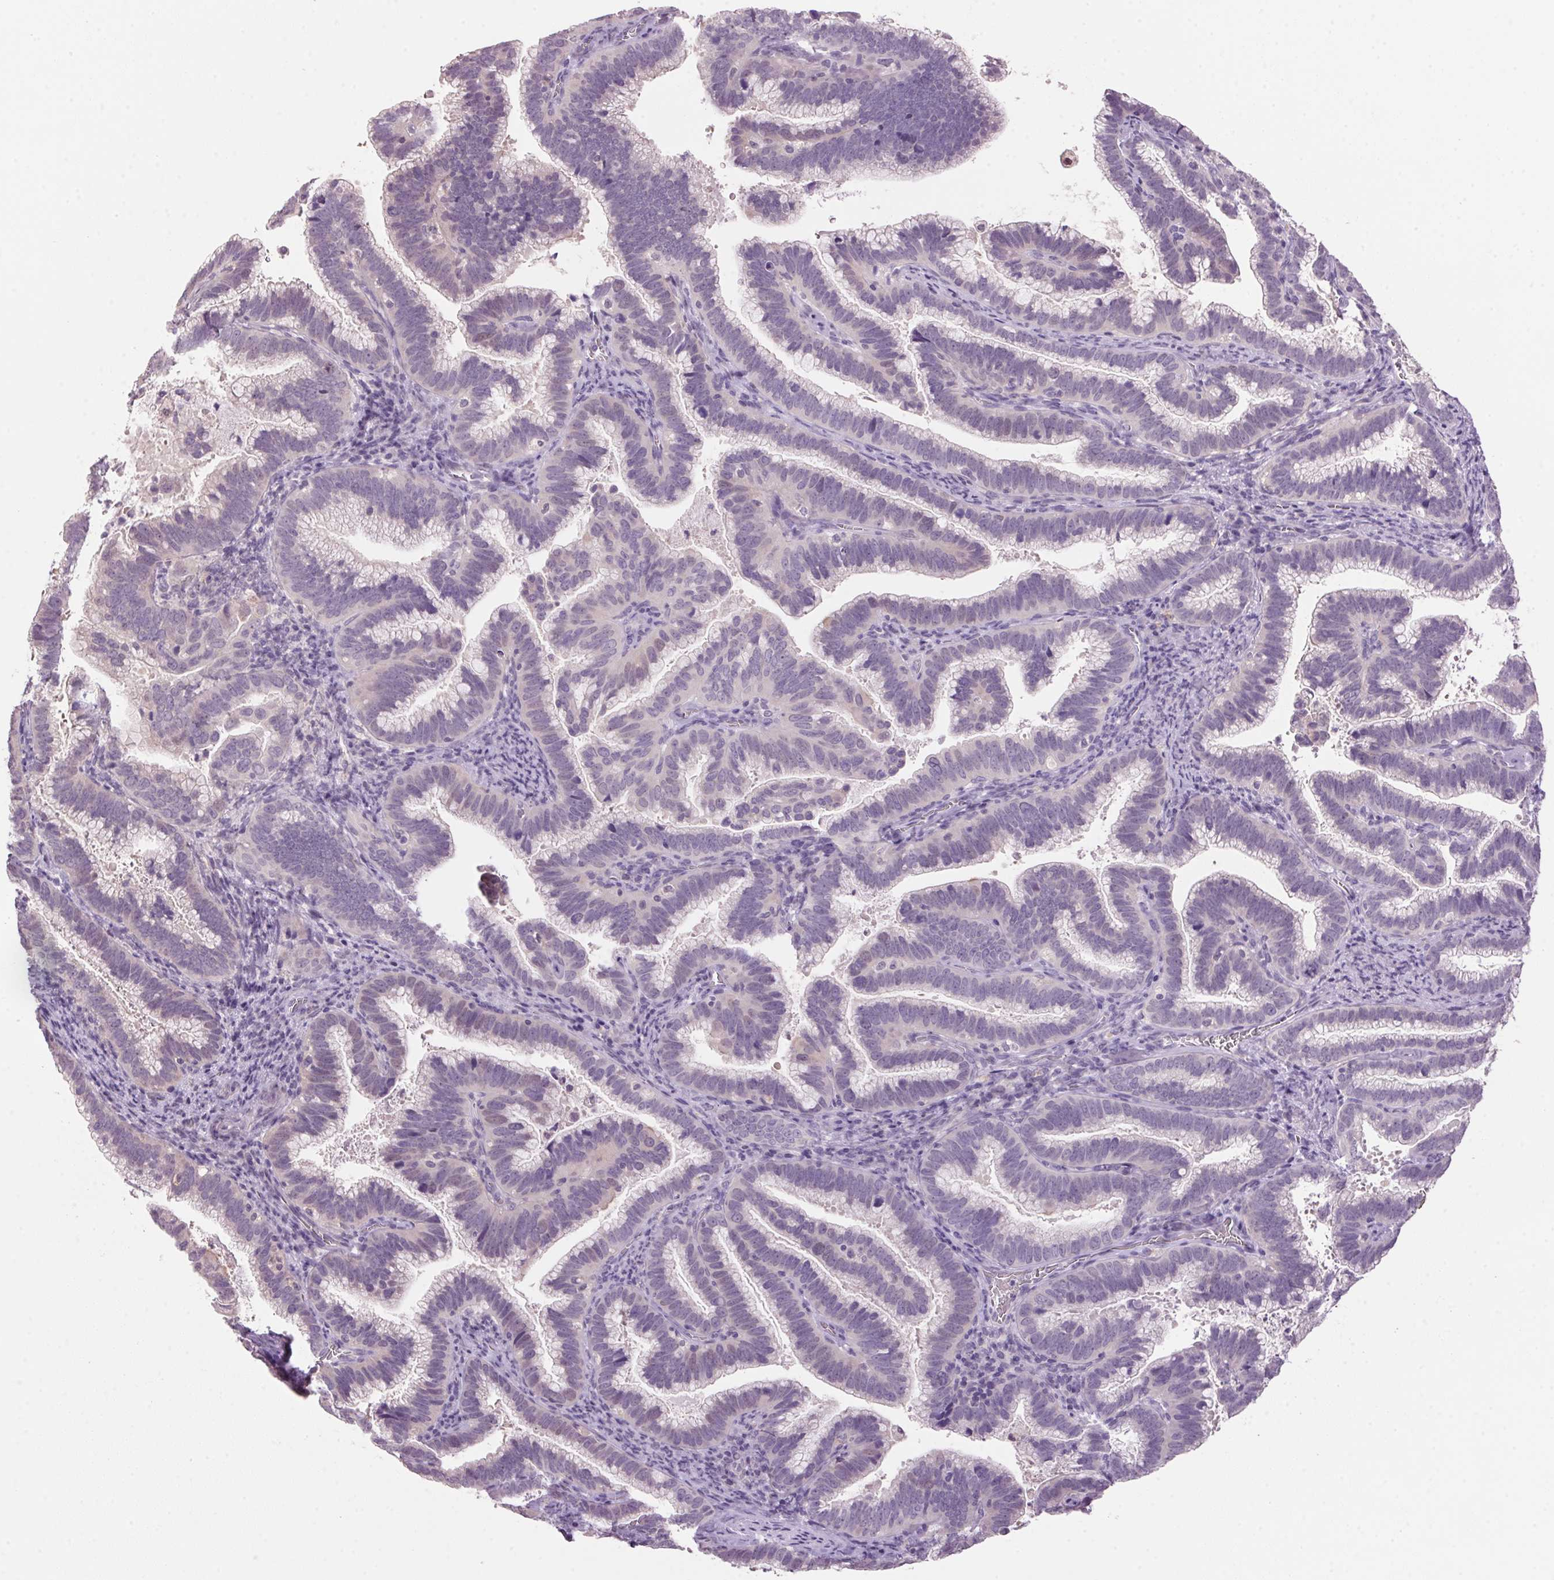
{"staining": {"intensity": "weak", "quantity": "<25%", "location": "cytoplasmic/membranous,nuclear"}, "tissue": "cervical cancer", "cell_type": "Tumor cells", "image_type": "cancer", "snomed": [{"axis": "morphology", "description": "Adenocarcinoma, NOS"}, {"axis": "topography", "description": "Cervix"}], "caption": "Histopathology image shows no protein expression in tumor cells of cervical cancer tissue. The staining was performed using DAB (3,3'-diaminobenzidine) to visualize the protein expression in brown, while the nuclei were stained in blue with hematoxylin (Magnification: 20x).", "gene": "VWA3B", "patient": {"sex": "female", "age": 61}}